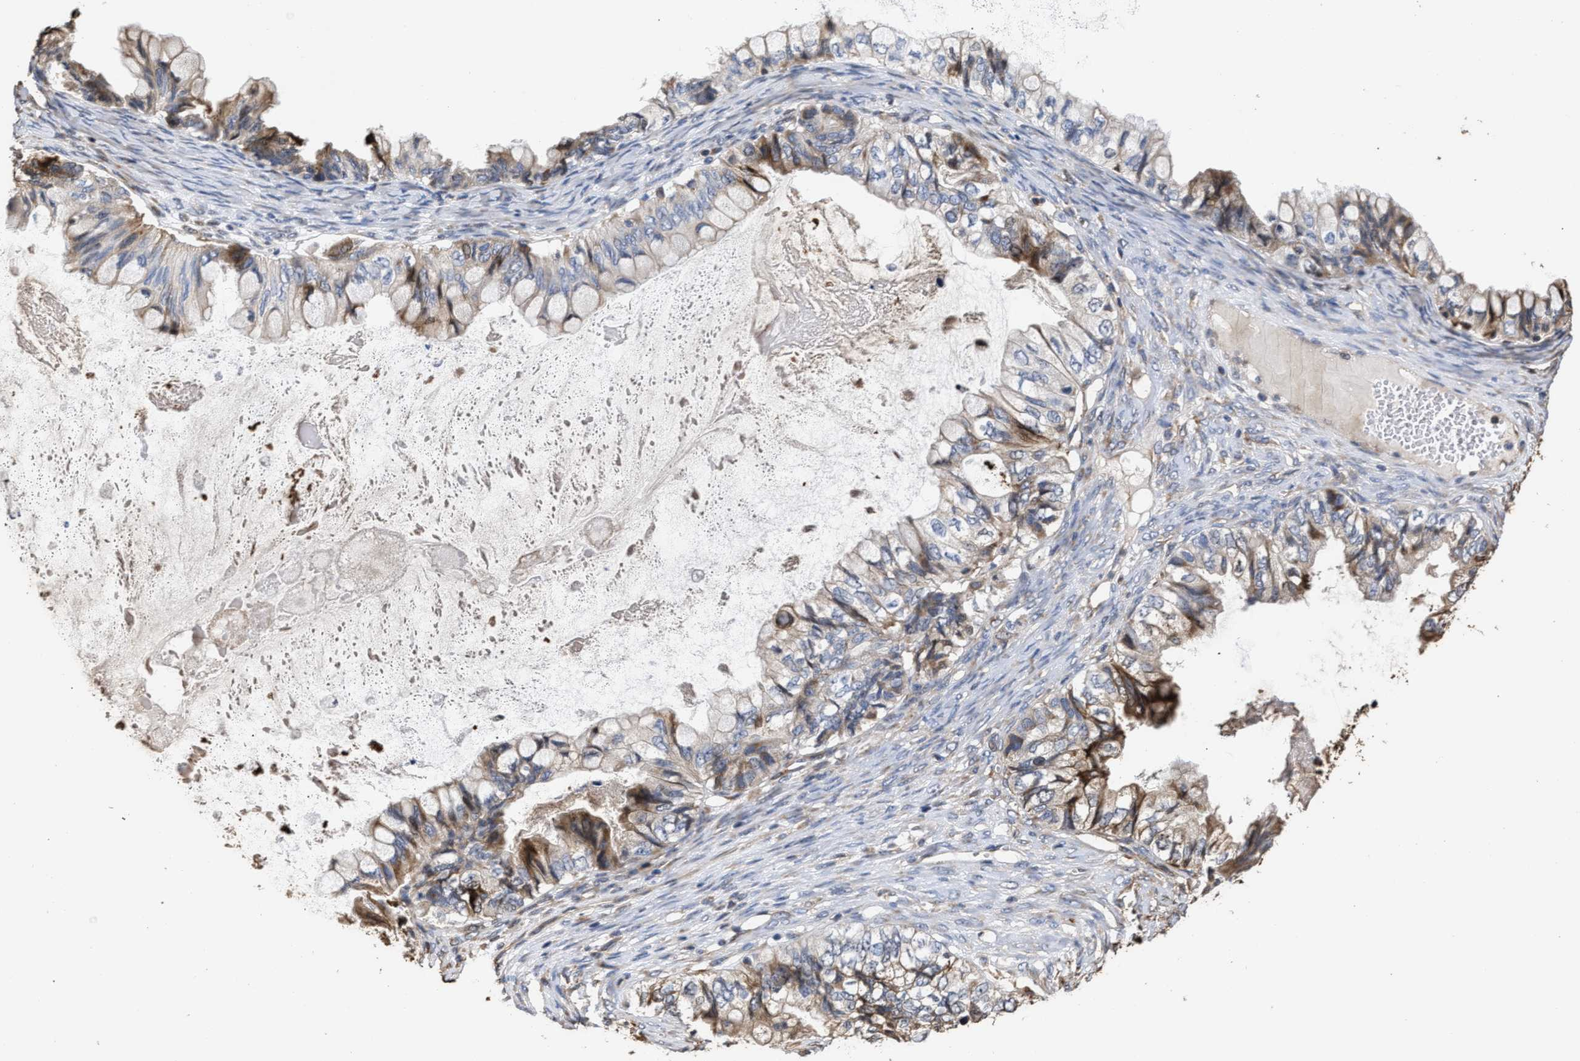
{"staining": {"intensity": "moderate", "quantity": "25%-75%", "location": "cytoplasmic/membranous"}, "tissue": "ovarian cancer", "cell_type": "Tumor cells", "image_type": "cancer", "snomed": [{"axis": "morphology", "description": "Cystadenocarcinoma, mucinous, NOS"}, {"axis": "topography", "description": "Ovary"}], "caption": "High-power microscopy captured an immunohistochemistry (IHC) histopathology image of ovarian mucinous cystadenocarcinoma, revealing moderate cytoplasmic/membranous expression in about 25%-75% of tumor cells.", "gene": "GOSR1", "patient": {"sex": "female", "age": 80}}